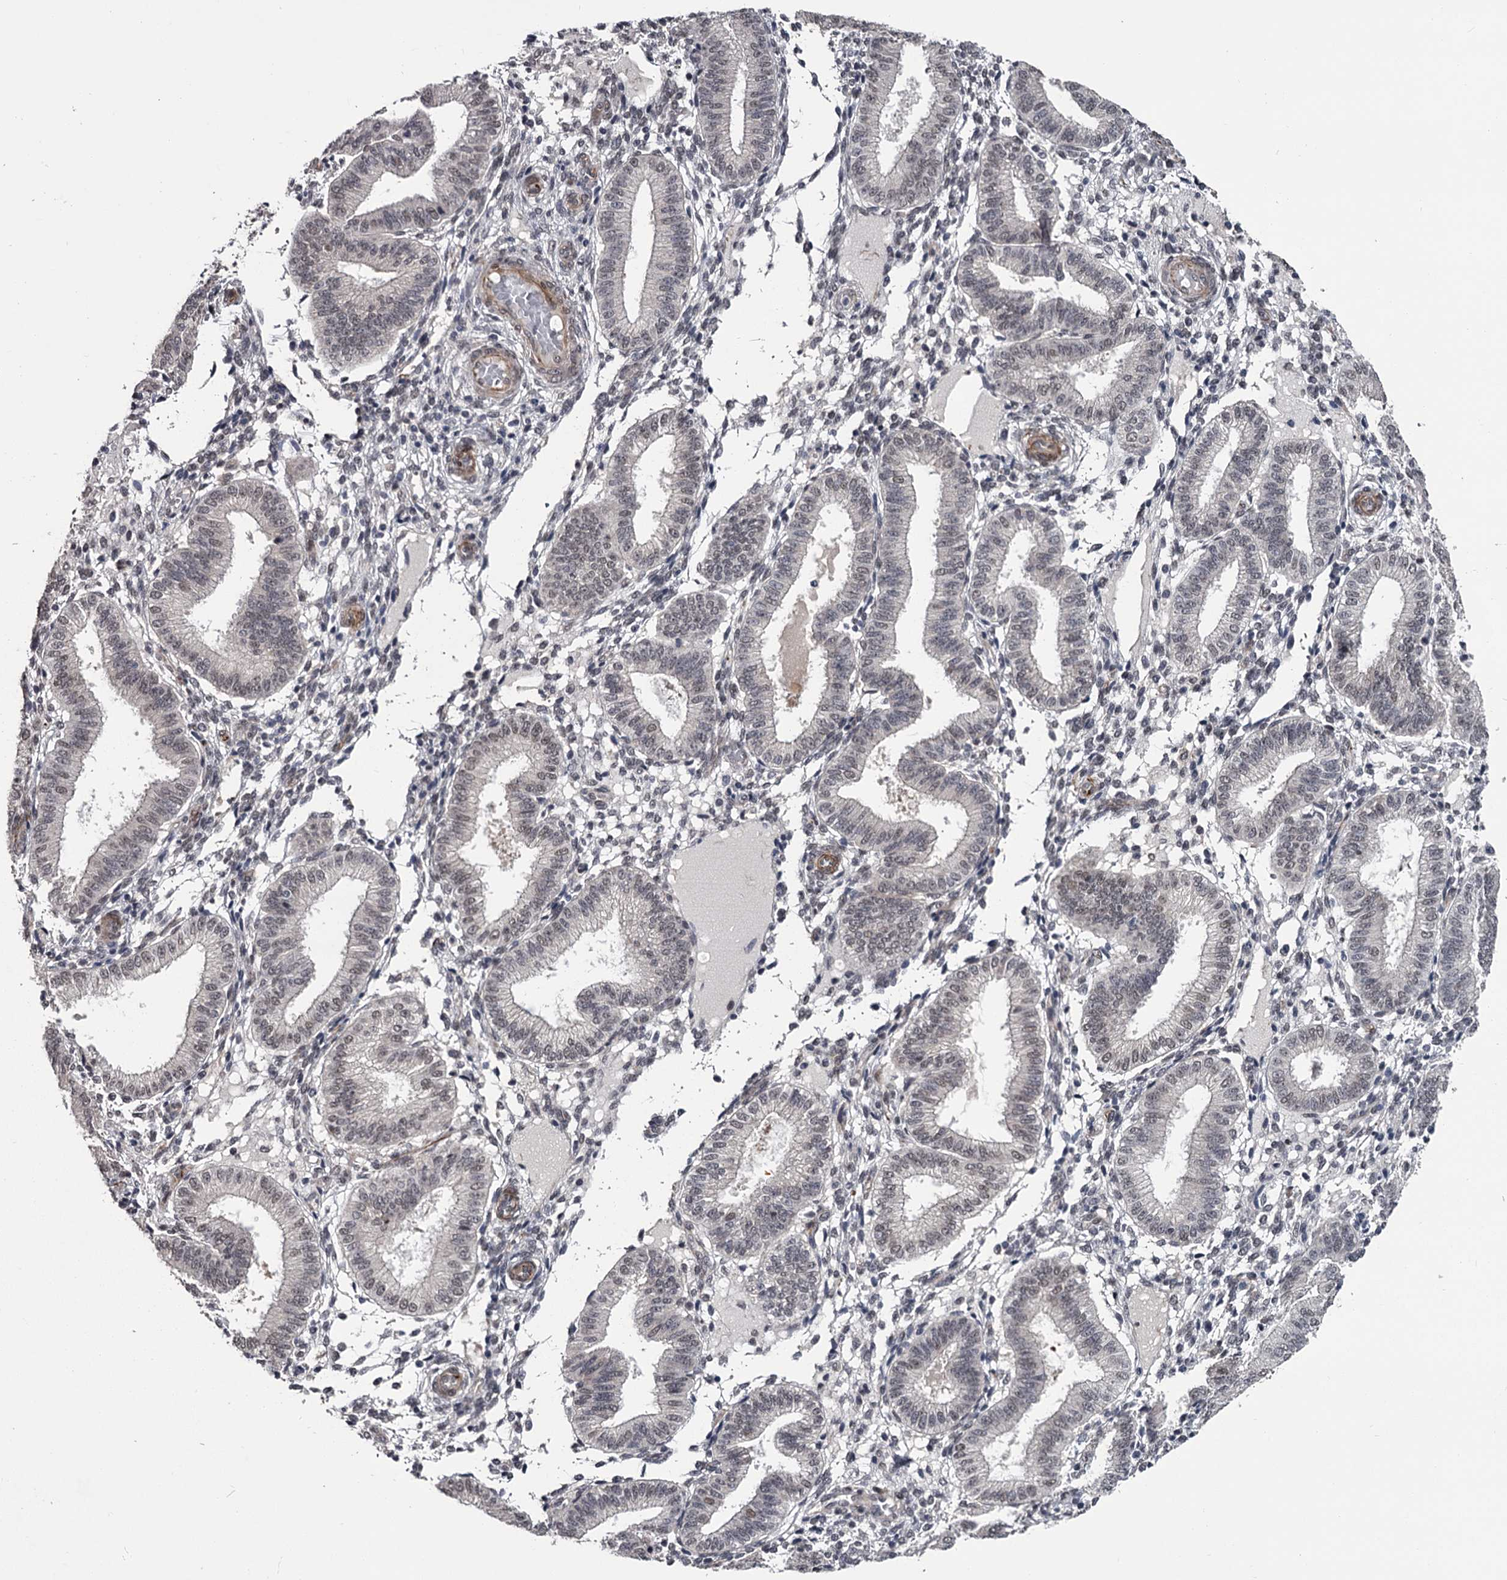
{"staining": {"intensity": "negative", "quantity": "none", "location": "none"}, "tissue": "endometrium", "cell_type": "Cells in endometrial stroma", "image_type": "normal", "snomed": [{"axis": "morphology", "description": "Normal tissue, NOS"}, {"axis": "topography", "description": "Endometrium"}], "caption": "This is a micrograph of immunohistochemistry (IHC) staining of unremarkable endometrium, which shows no positivity in cells in endometrial stroma.", "gene": "PRPF40B", "patient": {"sex": "female", "age": 39}}